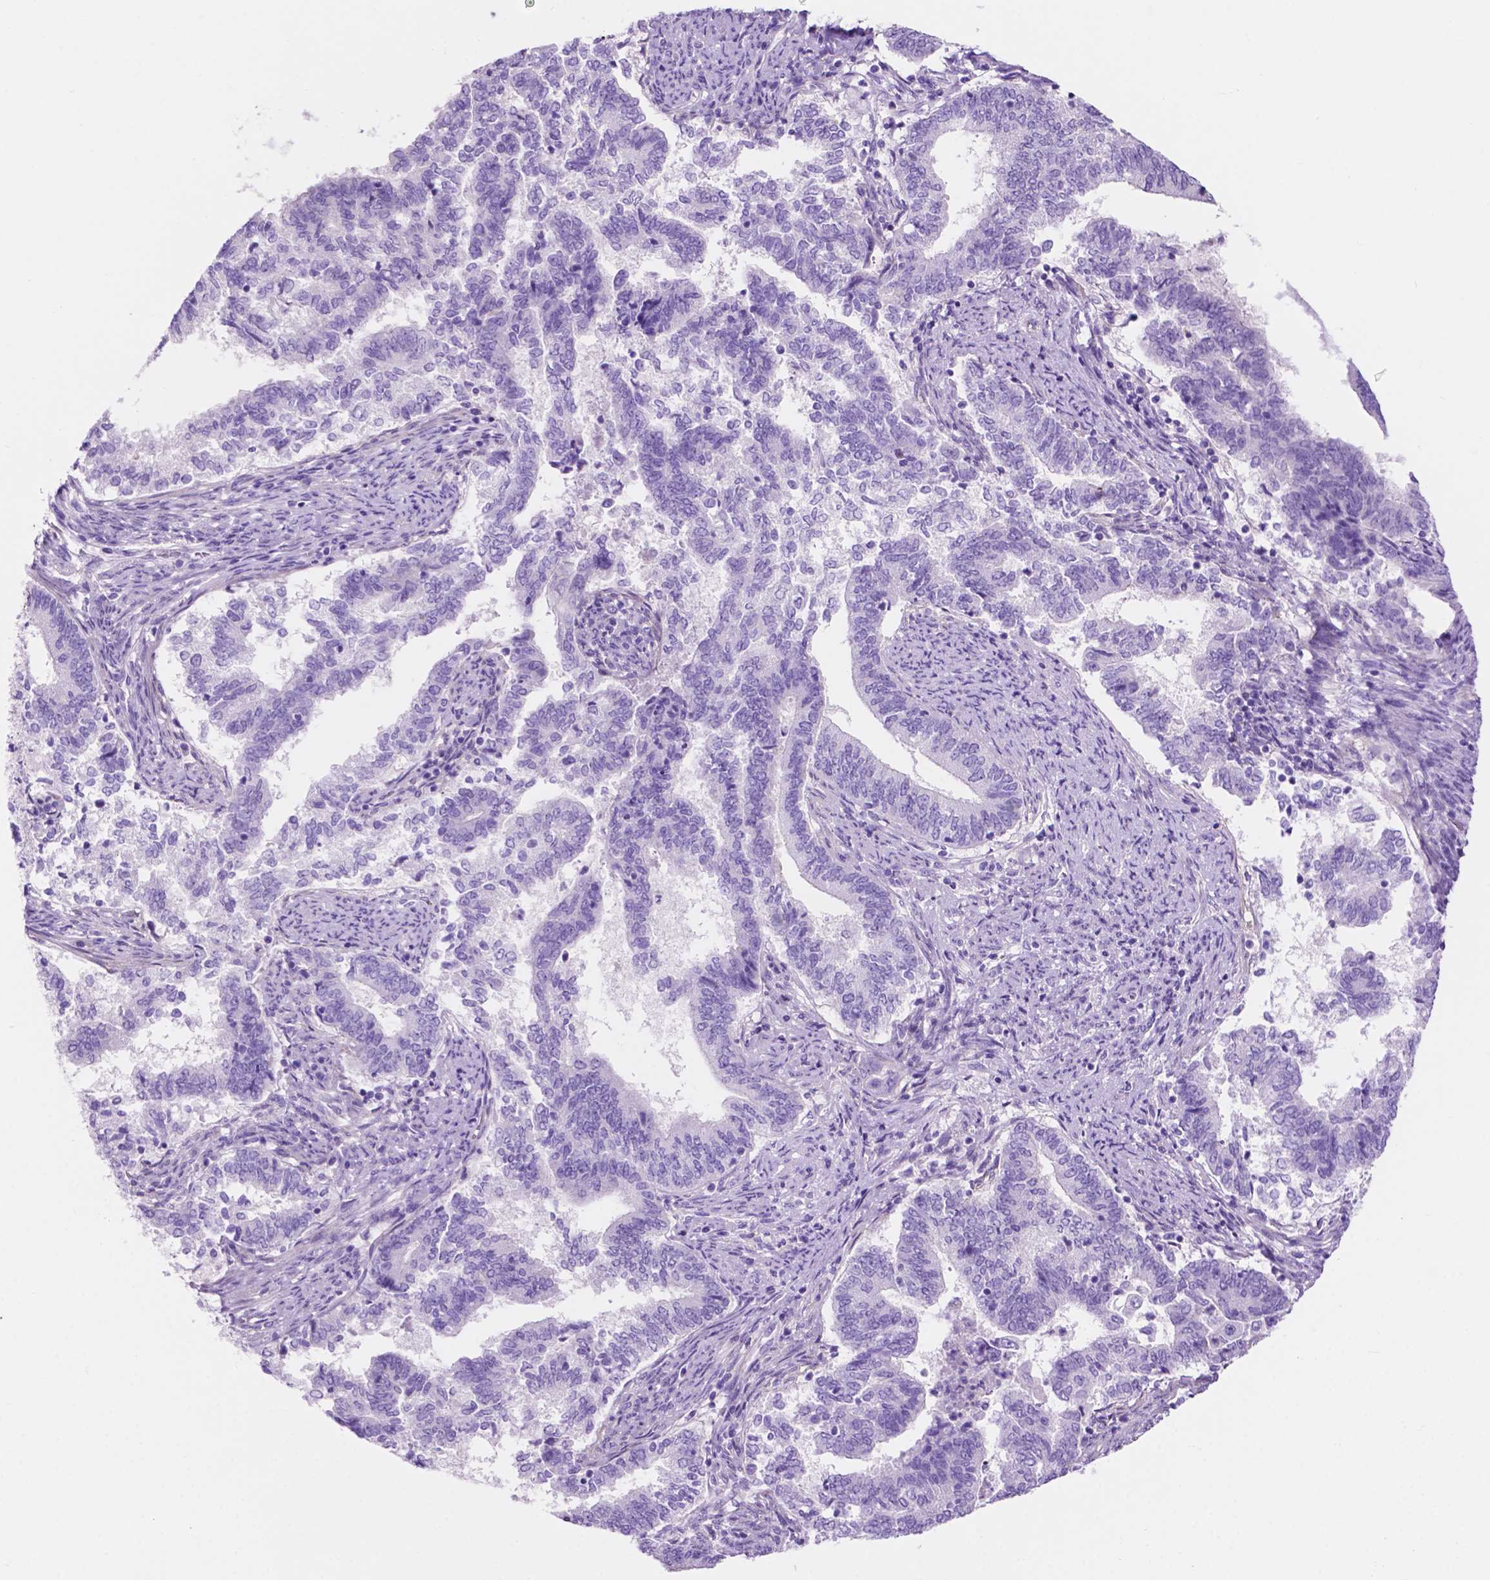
{"staining": {"intensity": "negative", "quantity": "none", "location": "none"}, "tissue": "endometrial cancer", "cell_type": "Tumor cells", "image_type": "cancer", "snomed": [{"axis": "morphology", "description": "Adenocarcinoma, NOS"}, {"axis": "topography", "description": "Endometrium"}], "caption": "This histopathology image is of endometrial cancer stained with immunohistochemistry to label a protein in brown with the nuclei are counter-stained blue. There is no expression in tumor cells.", "gene": "IGFN1", "patient": {"sex": "female", "age": 65}}